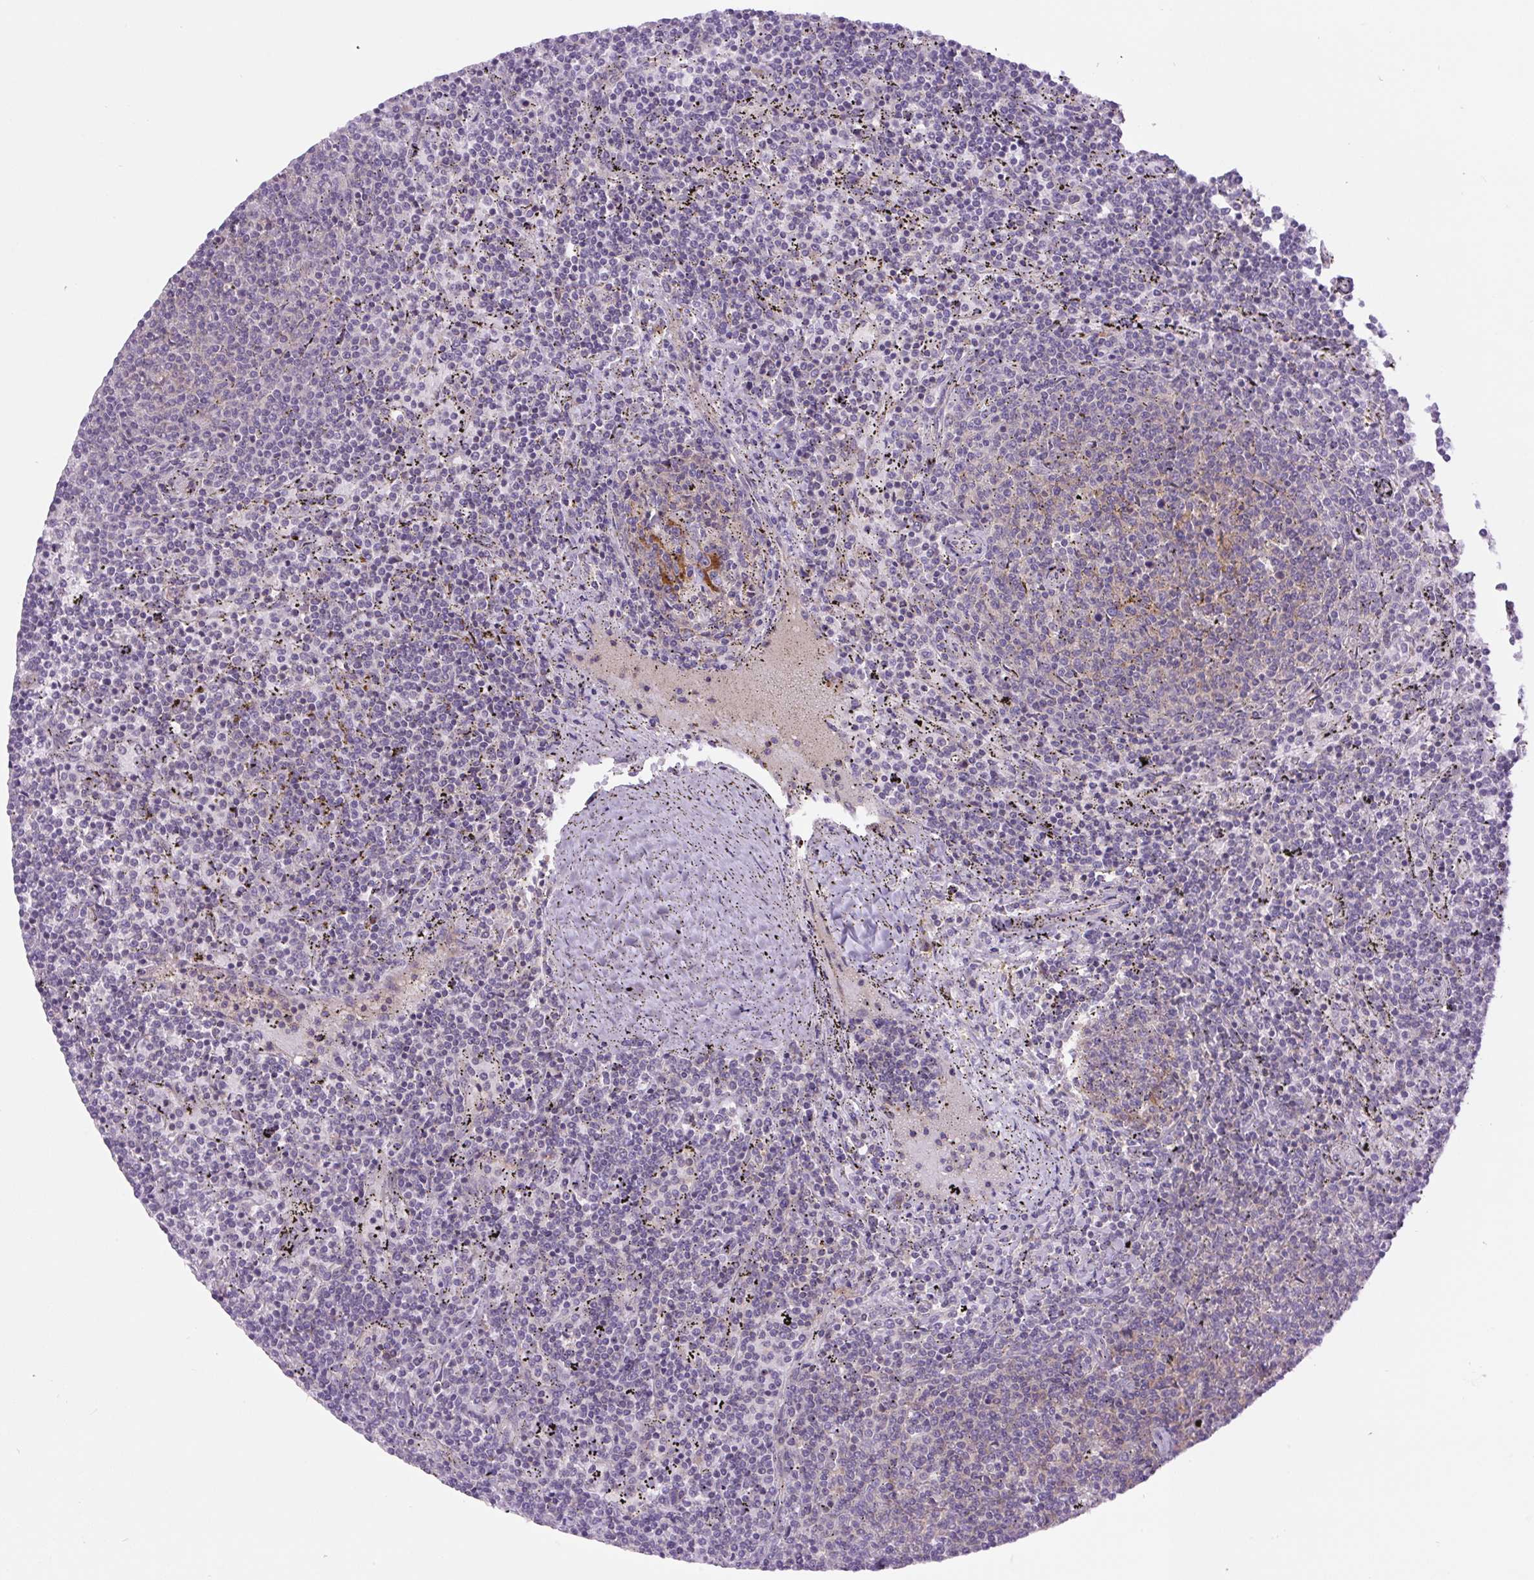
{"staining": {"intensity": "negative", "quantity": "none", "location": "none"}, "tissue": "lymphoma", "cell_type": "Tumor cells", "image_type": "cancer", "snomed": [{"axis": "morphology", "description": "Malignant lymphoma, non-Hodgkin's type, Low grade"}, {"axis": "topography", "description": "Spleen"}], "caption": "Tumor cells are negative for protein expression in human lymphoma.", "gene": "MINK1", "patient": {"sex": "female", "age": 50}}